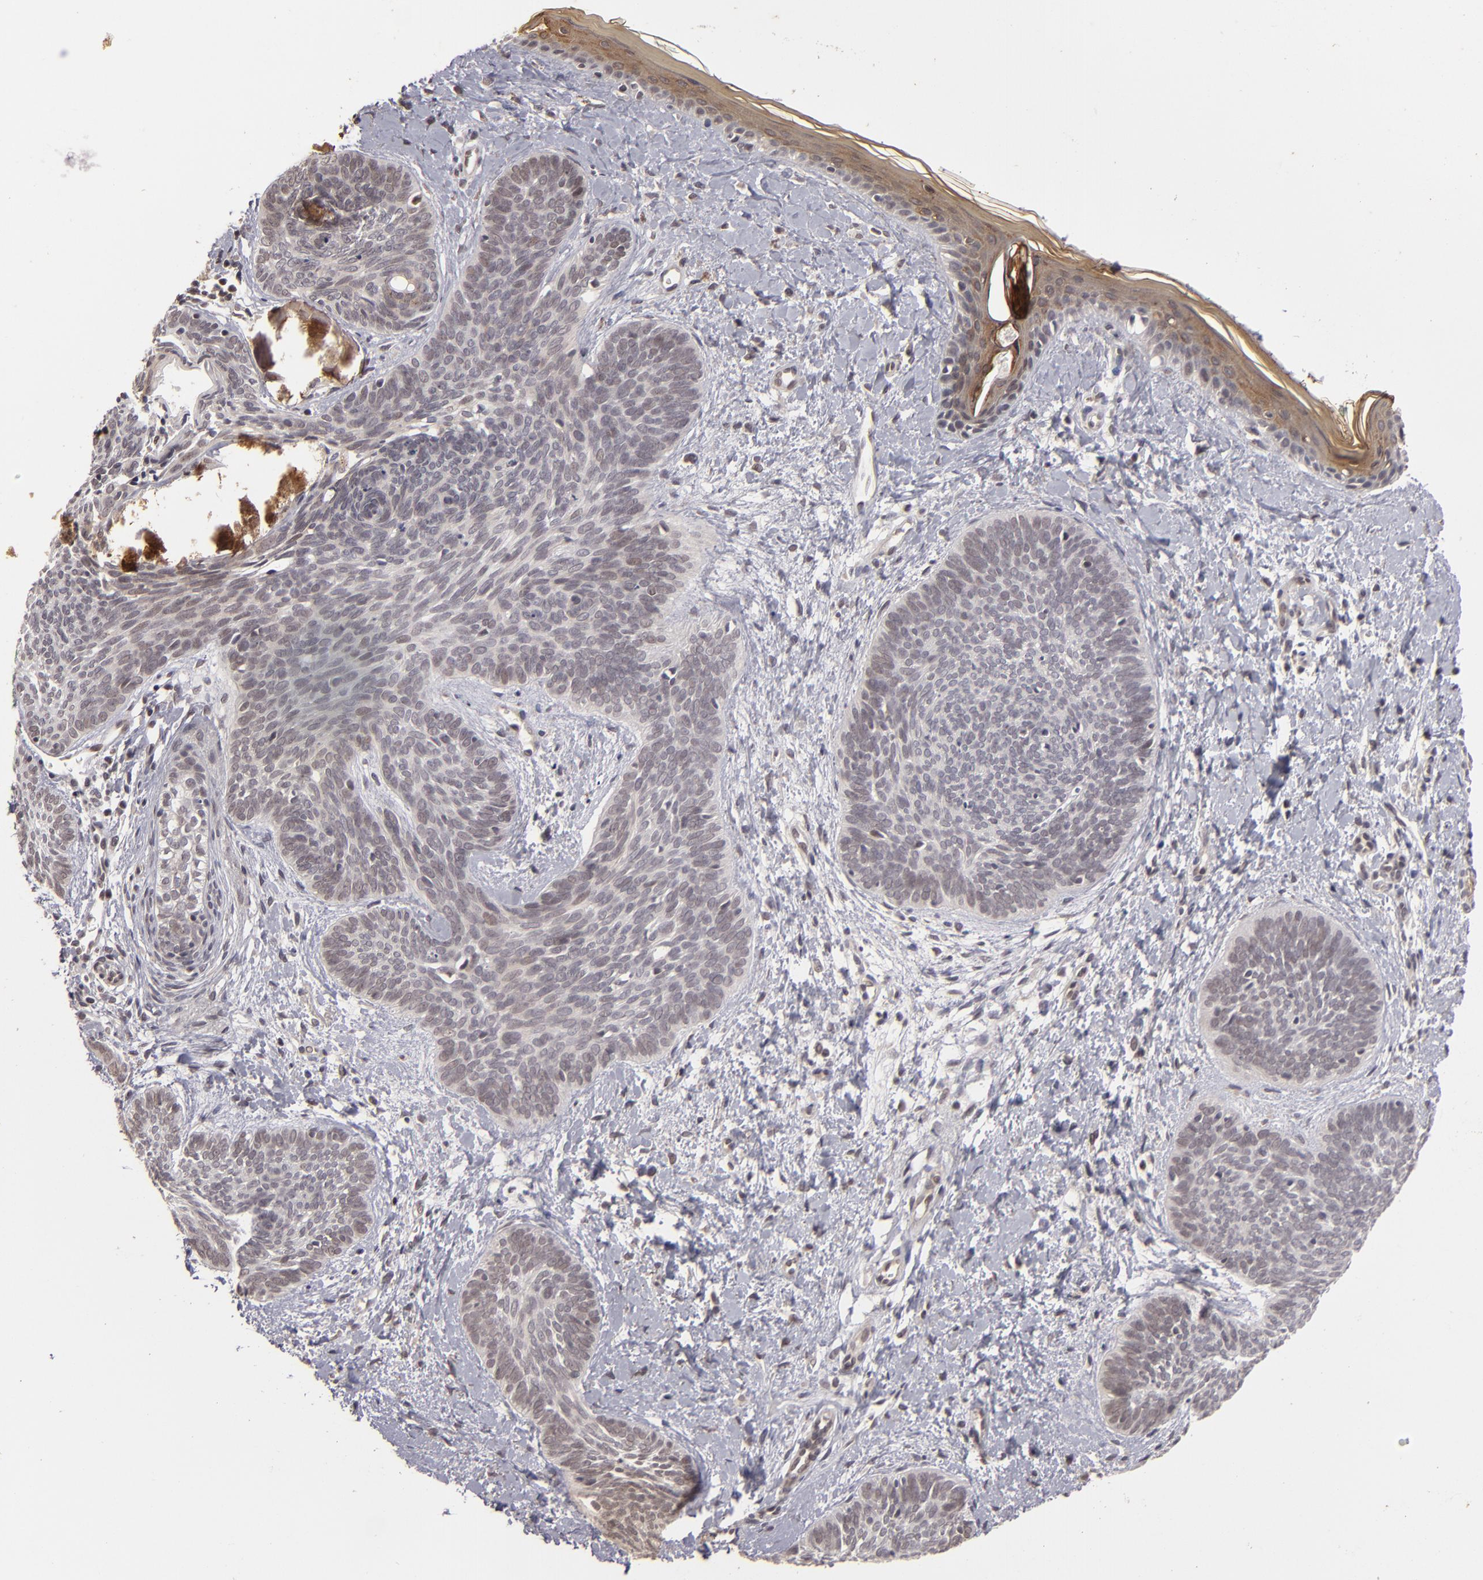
{"staining": {"intensity": "negative", "quantity": "none", "location": "none"}, "tissue": "skin cancer", "cell_type": "Tumor cells", "image_type": "cancer", "snomed": [{"axis": "morphology", "description": "Basal cell carcinoma"}, {"axis": "topography", "description": "Skin"}], "caption": "Skin cancer (basal cell carcinoma) stained for a protein using IHC demonstrates no positivity tumor cells.", "gene": "DFFA", "patient": {"sex": "female", "age": 81}}